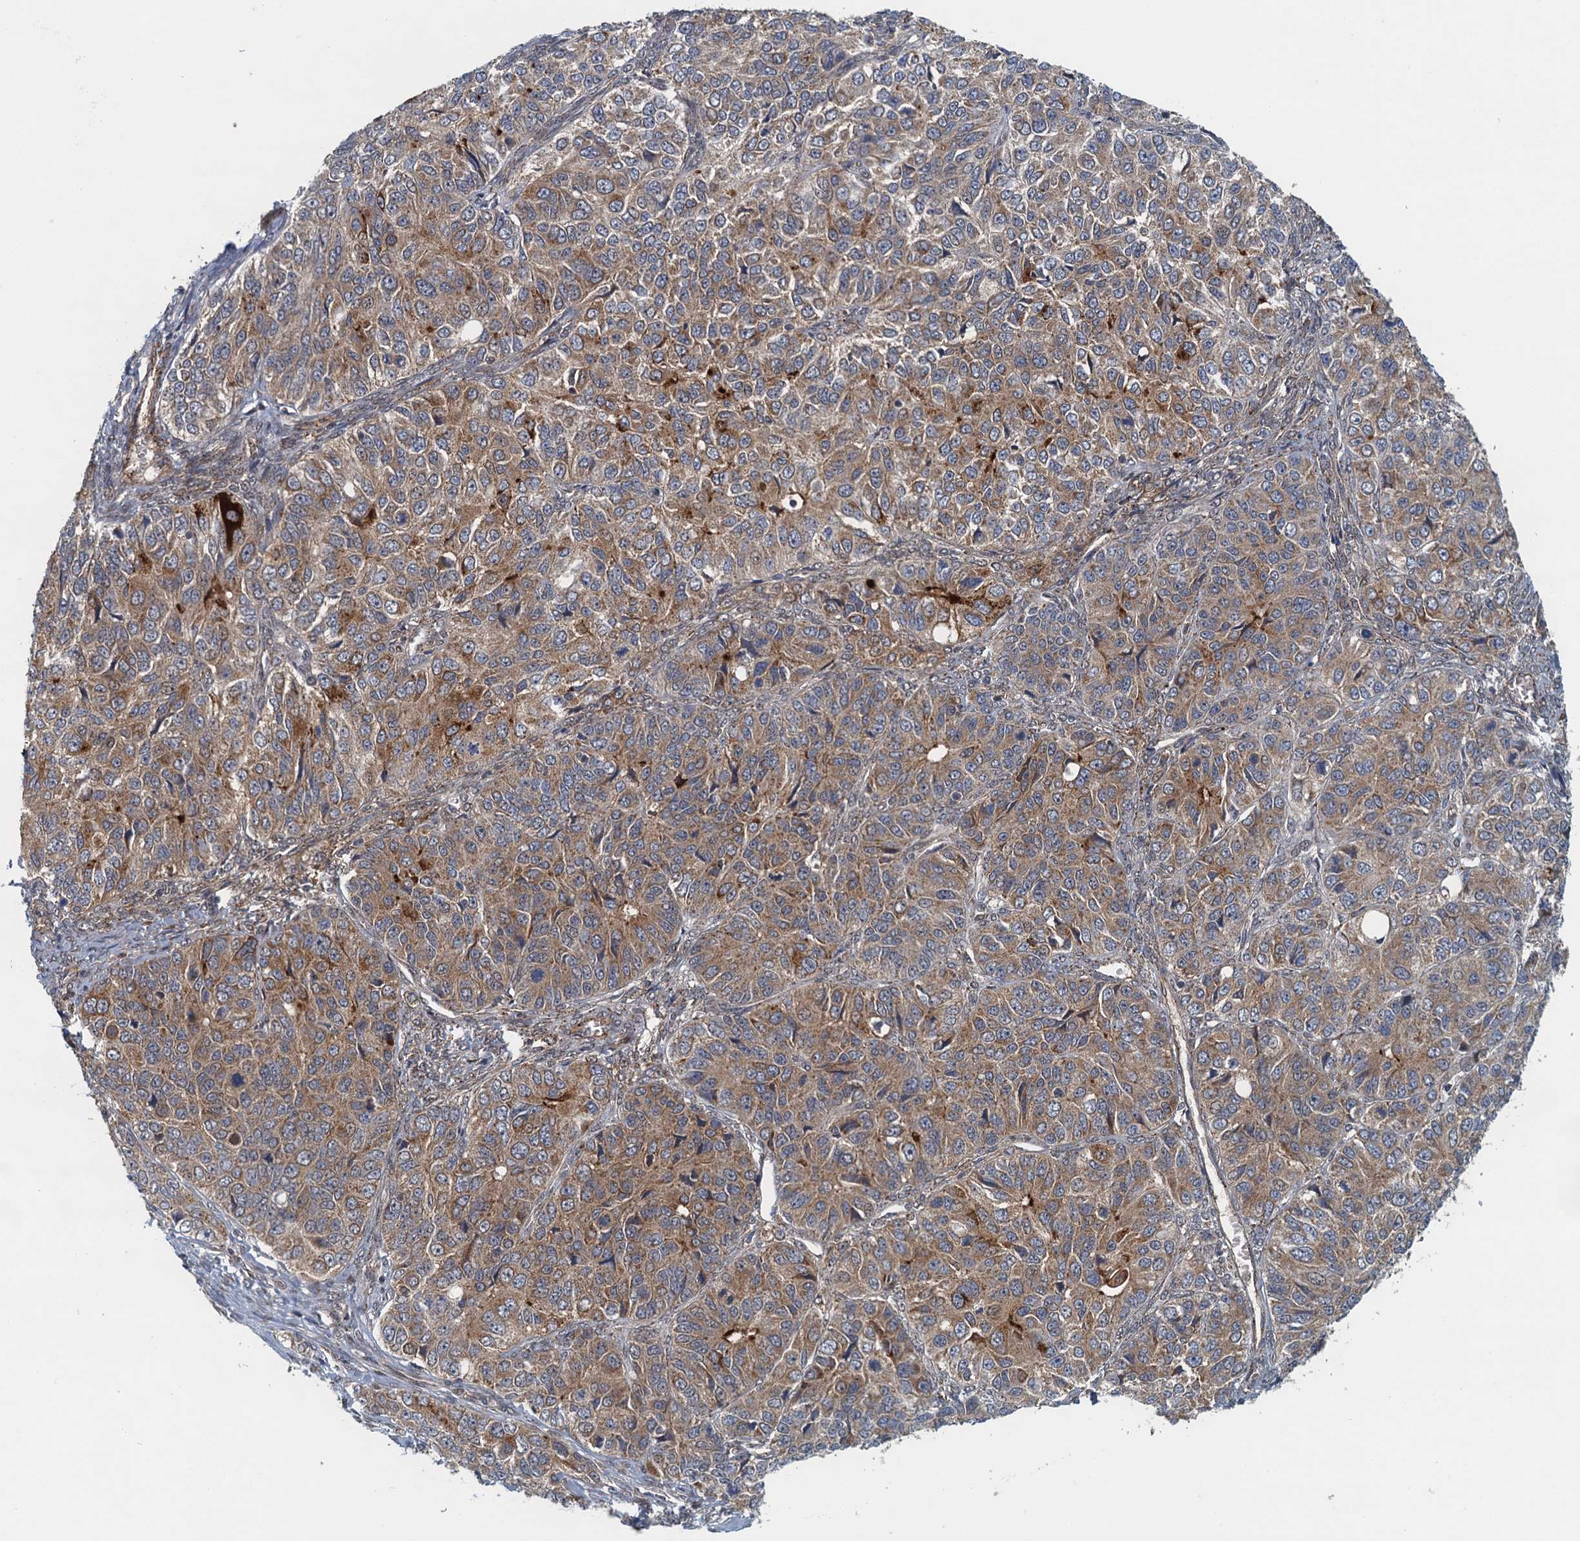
{"staining": {"intensity": "moderate", "quantity": "25%-75%", "location": "cytoplasmic/membranous"}, "tissue": "ovarian cancer", "cell_type": "Tumor cells", "image_type": "cancer", "snomed": [{"axis": "morphology", "description": "Carcinoma, endometroid"}, {"axis": "topography", "description": "Ovary"}], "caption": "Immunohistochemistry (DAB) staining of endometroid carcinoma (ovarian) demonstrates moderate cytoplasmic/membranous protein positivity in about 25%-75% of tumor cells.", "gene": "NLRP10", "patient": {"sex": "female", "age": 51}}